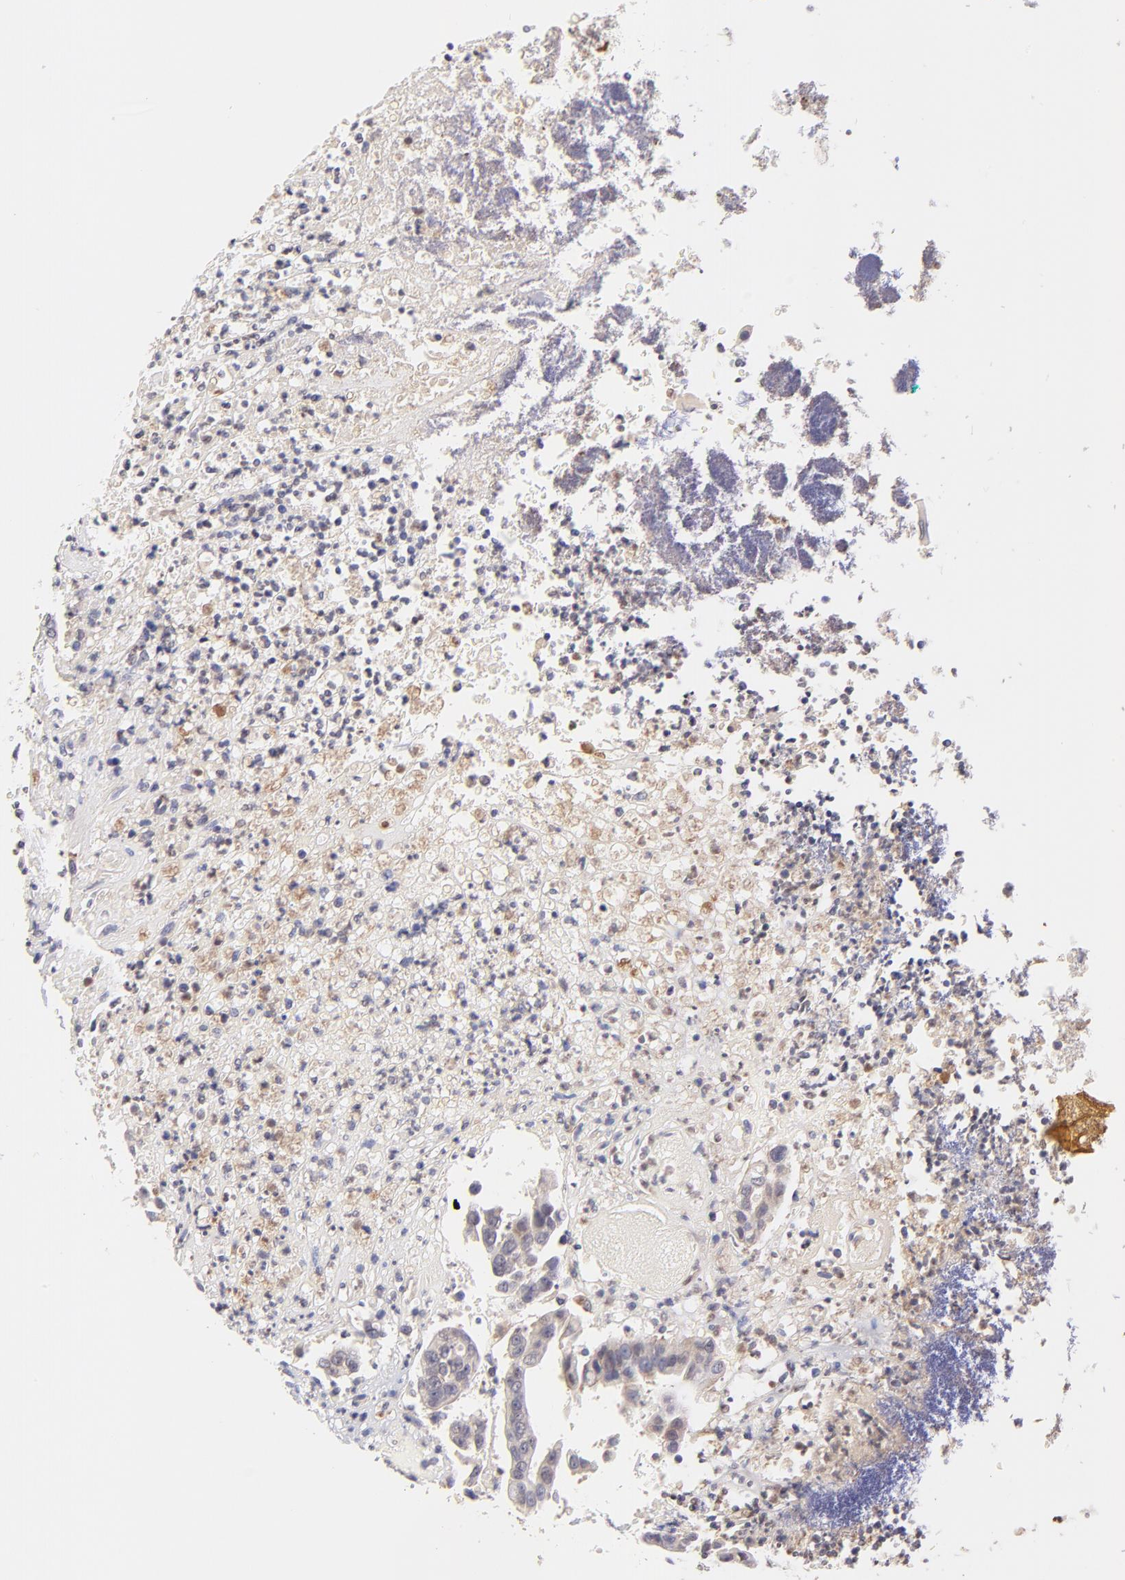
{"staining": {"intensity": "weak", "quantity": "<25%", "location": "cytoplasmic/membranous"}, "tissue": "colorectal cancer", "cell_type": "Tumor cells", "image_type": "cancer", "snomed": [{"axis": "morphology", "description": "Adenocarcinoma, NOS"}, {"axis": "topography", "description": "Colon"}], "caption": "The IHC micrograph has no significant staining in tumor cells of colorectal adenocarcinoma tissue.", "gene": "RPL11", "patient": {"sex": "female", "age": 70}}